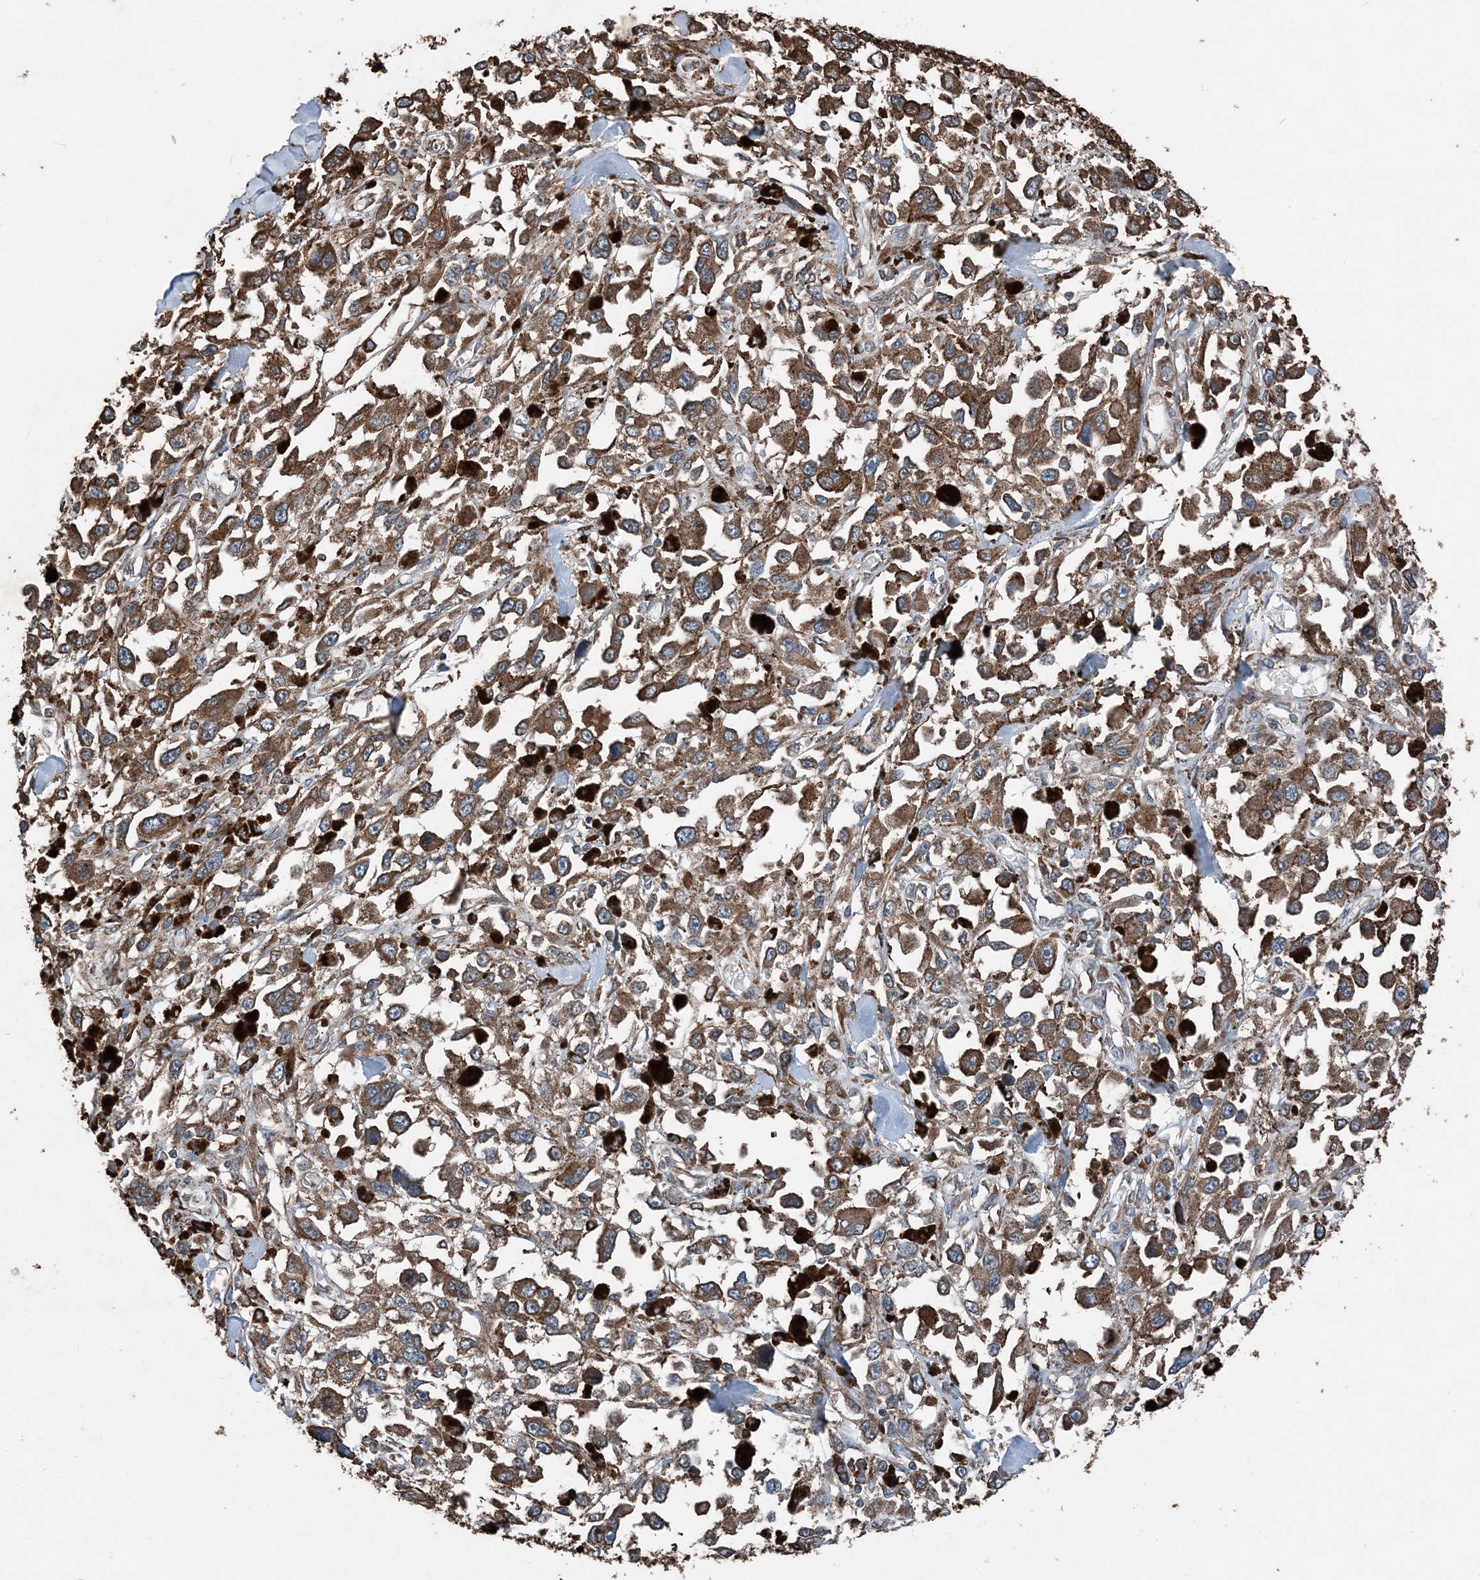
{"staining": {"intensity": "moderate", "quantity": ">75%", "location": "cytoplasmic/membranous"}, "tissue": "melanoma", "cell_type": "Tumor cells", "image_type": "cancer", "snomed": [{"axis": "morphology", "description": "Malignant melanoma, Metastatic site"}, {"axis": "topography", "description": "Lymph node"}], "caption": "Tumor cells display moderate cytoplasmic/membranous positivity in approximately >75% of cells in melanoma. (brown staining indicates protein expression, while blue staining denotes nuclei).", "gene": "PDIA6", "patient": {"sex": "male", "age": 59}}